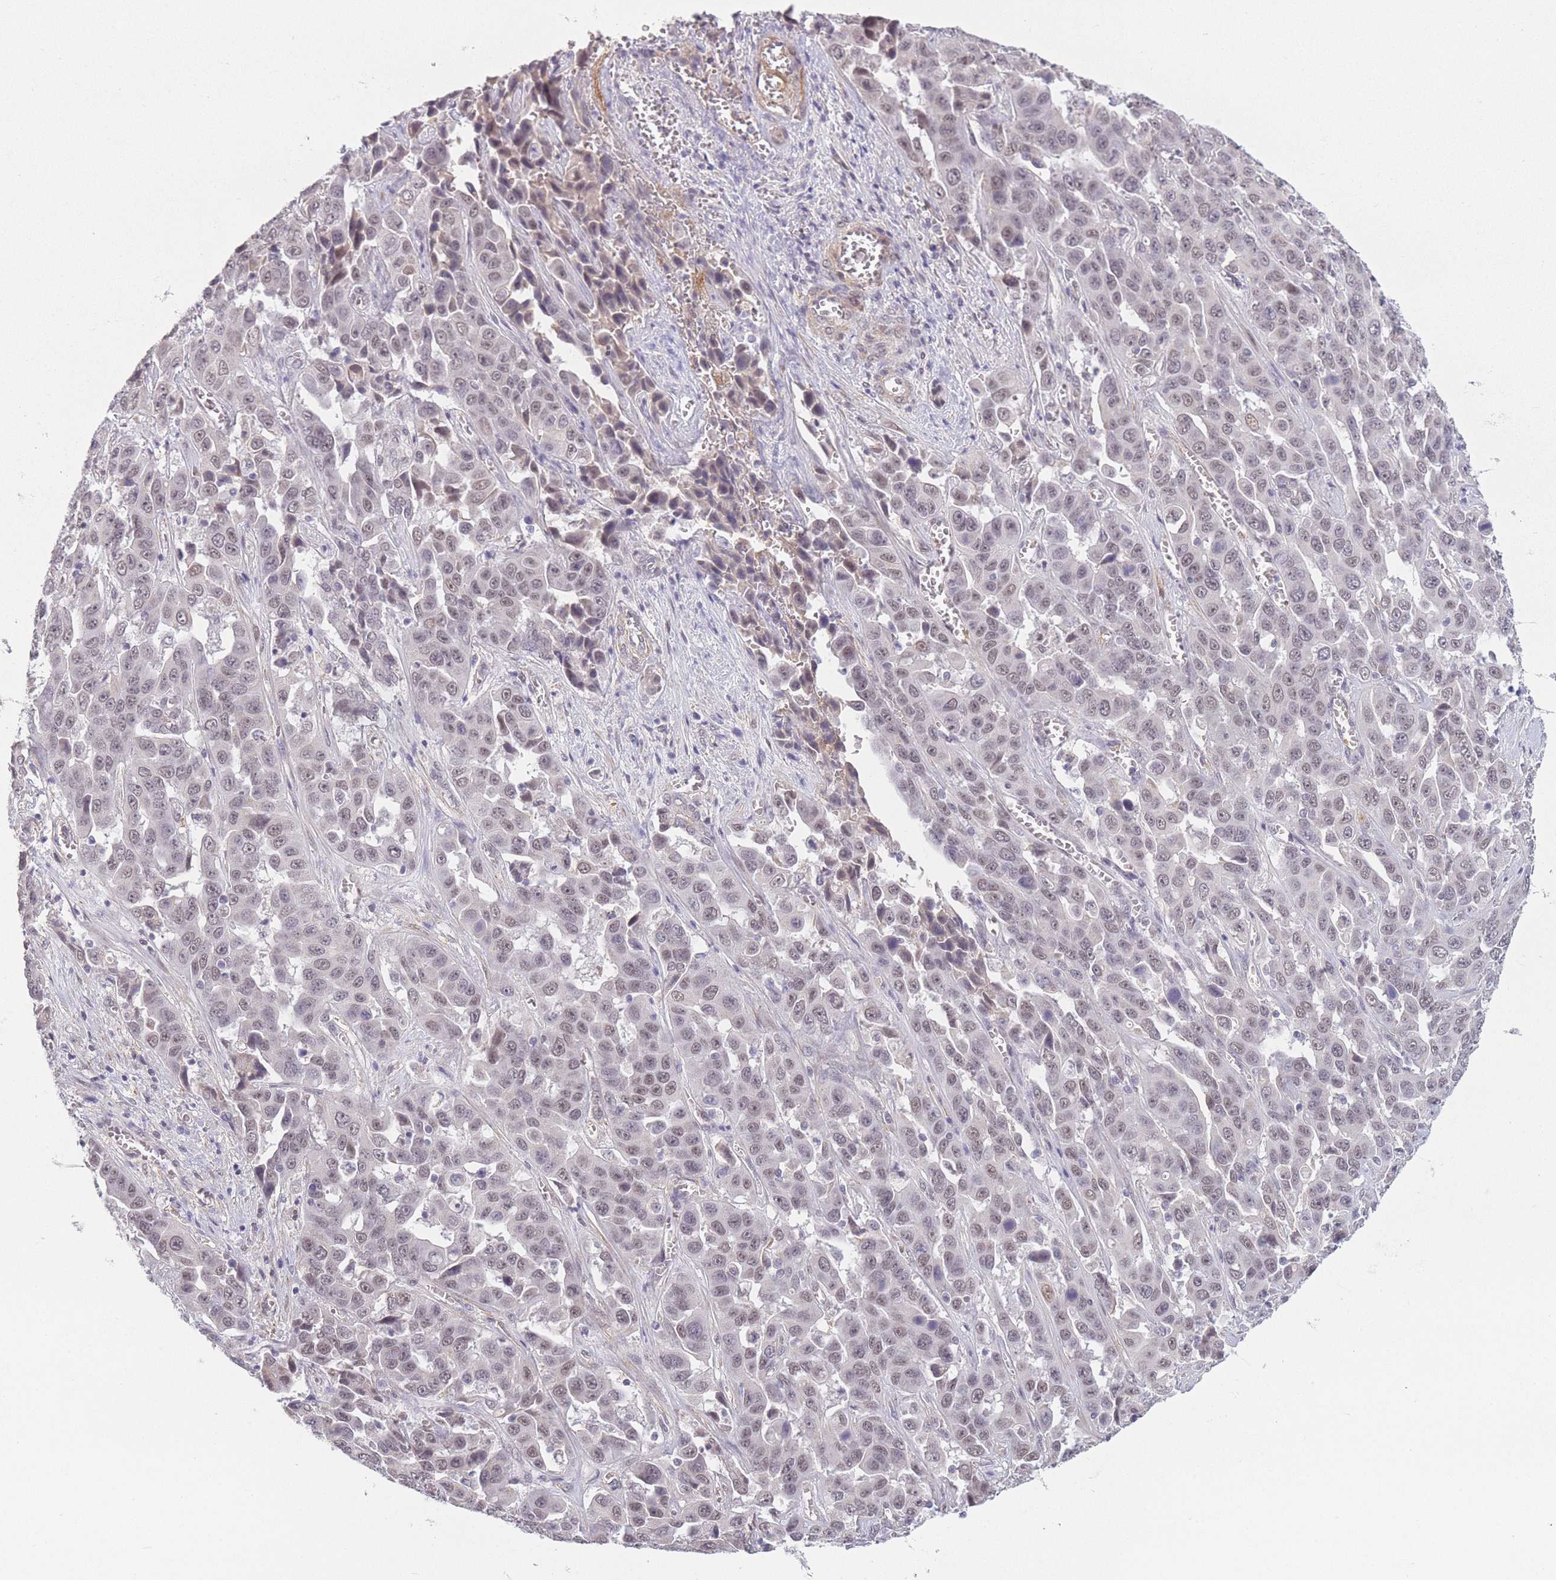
{"staining": {"intensity": "weak", "quantity": "<25%", "location": "nuclear"}, "tissue": "liver cancer", "cell_type": "Tumor cells", "image_type": "cancer", "snomed": [{"axis": "morphology", "description": "Cholangiocarcinoma"}, {"axis": "topography", "description": "Liver"}], "caption": "Liver cholangiocarcinoma stained for a protein using immunohistochemistry reveals no expression tumor cells.", "gene": "SIN3B", "patient": {"sex": "female", "age": 52}}